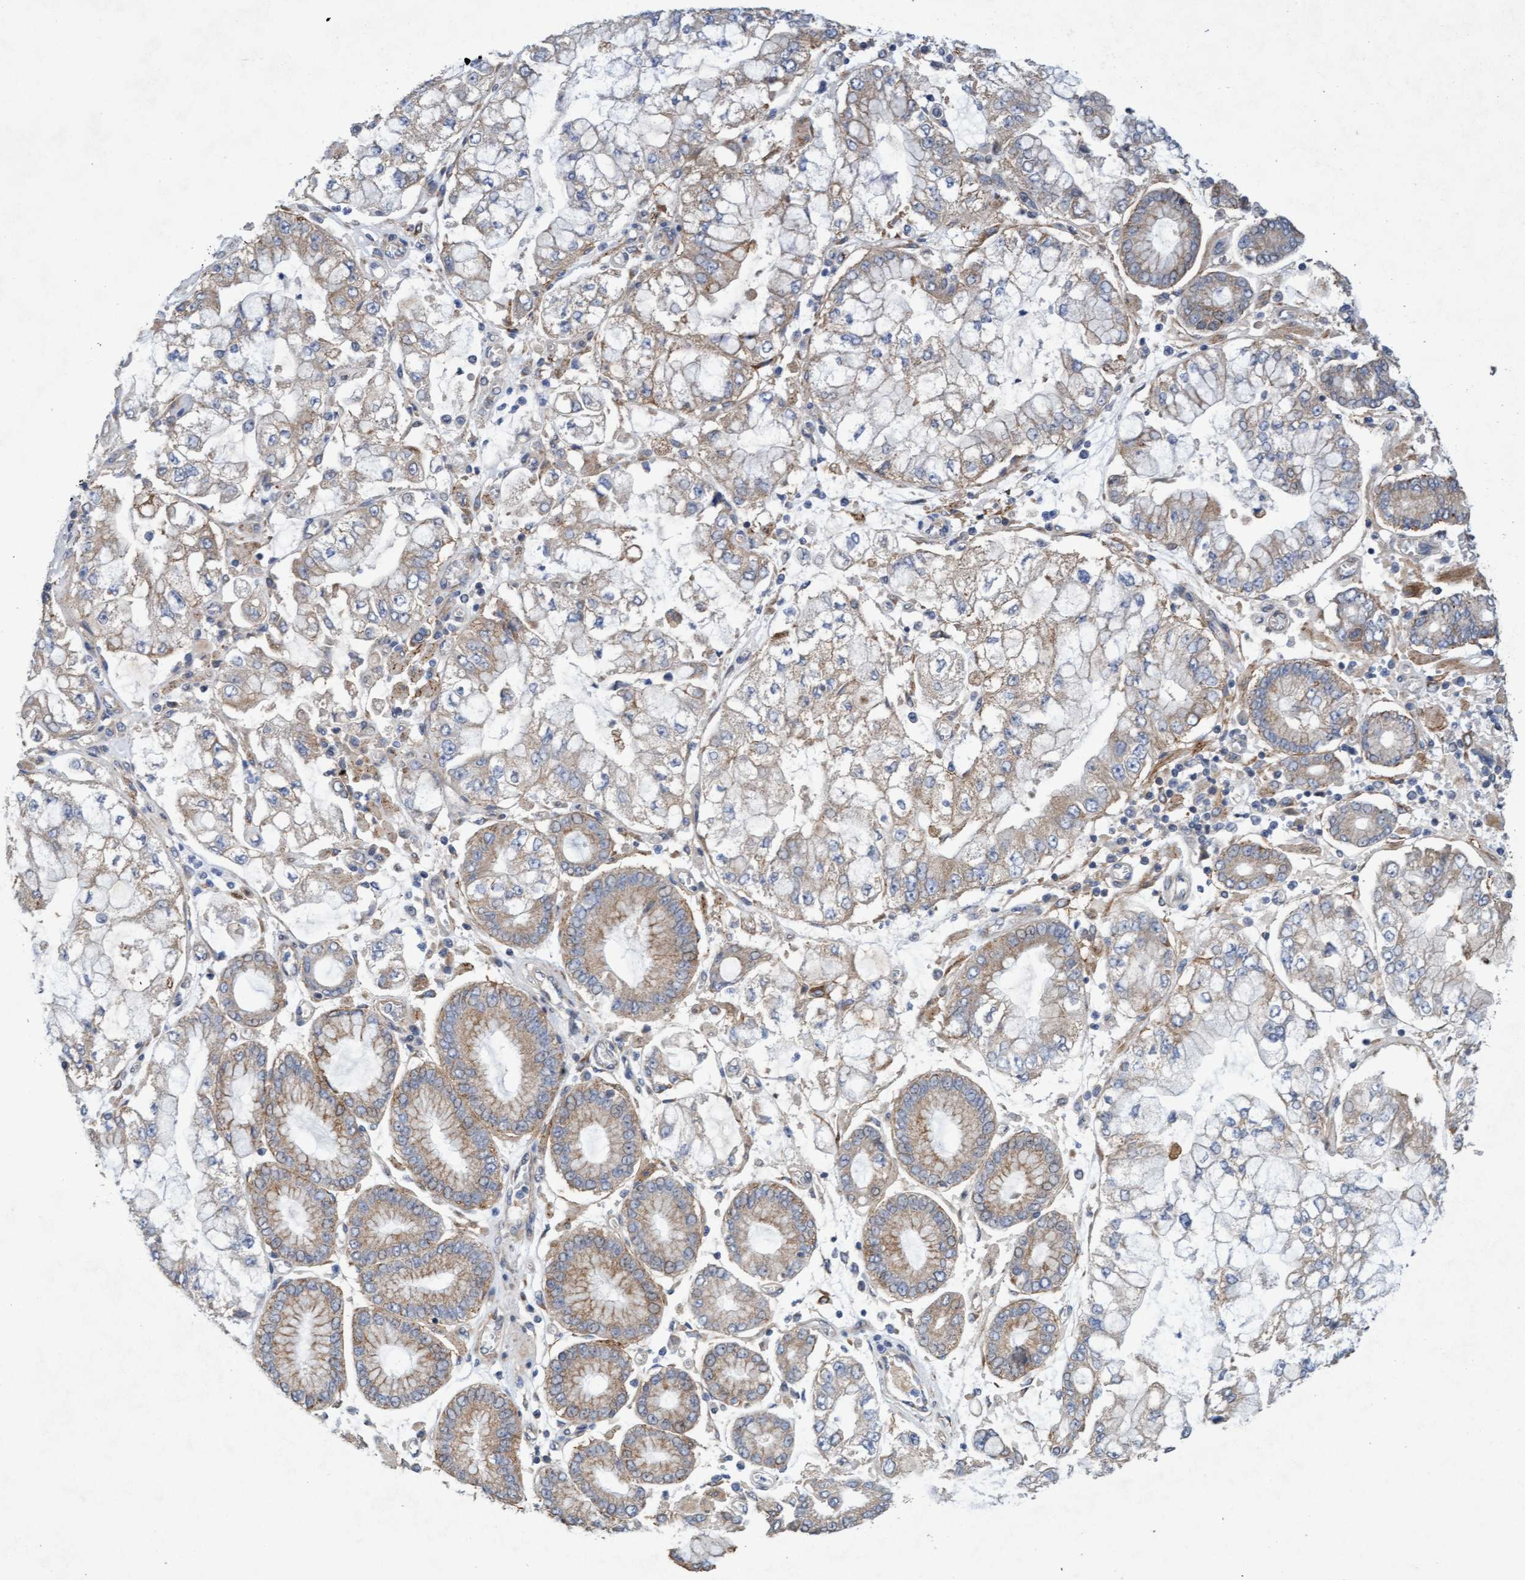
{"staining": {"intensity": "weak", "quantity": ">75%", "location": "cytoplasmic/membranous"}, "tissue": "stomach cancer", "cell_type": "Tumor cells", "image_type": "cancer", "snomed": [{"axis": "morphology", "description": "Adenocarcinoma, NOS"}, {"axis": "topography", "description": "Stomach"}], "caption": "Protein staining of stomach cancer (adenocarcinoma) tissue reveals weak cytoplasmic/membranous staining in approximately >75% of tumor cells.", "gene": "DDHD2", "patient": {"sex": "male", "age": 76}}